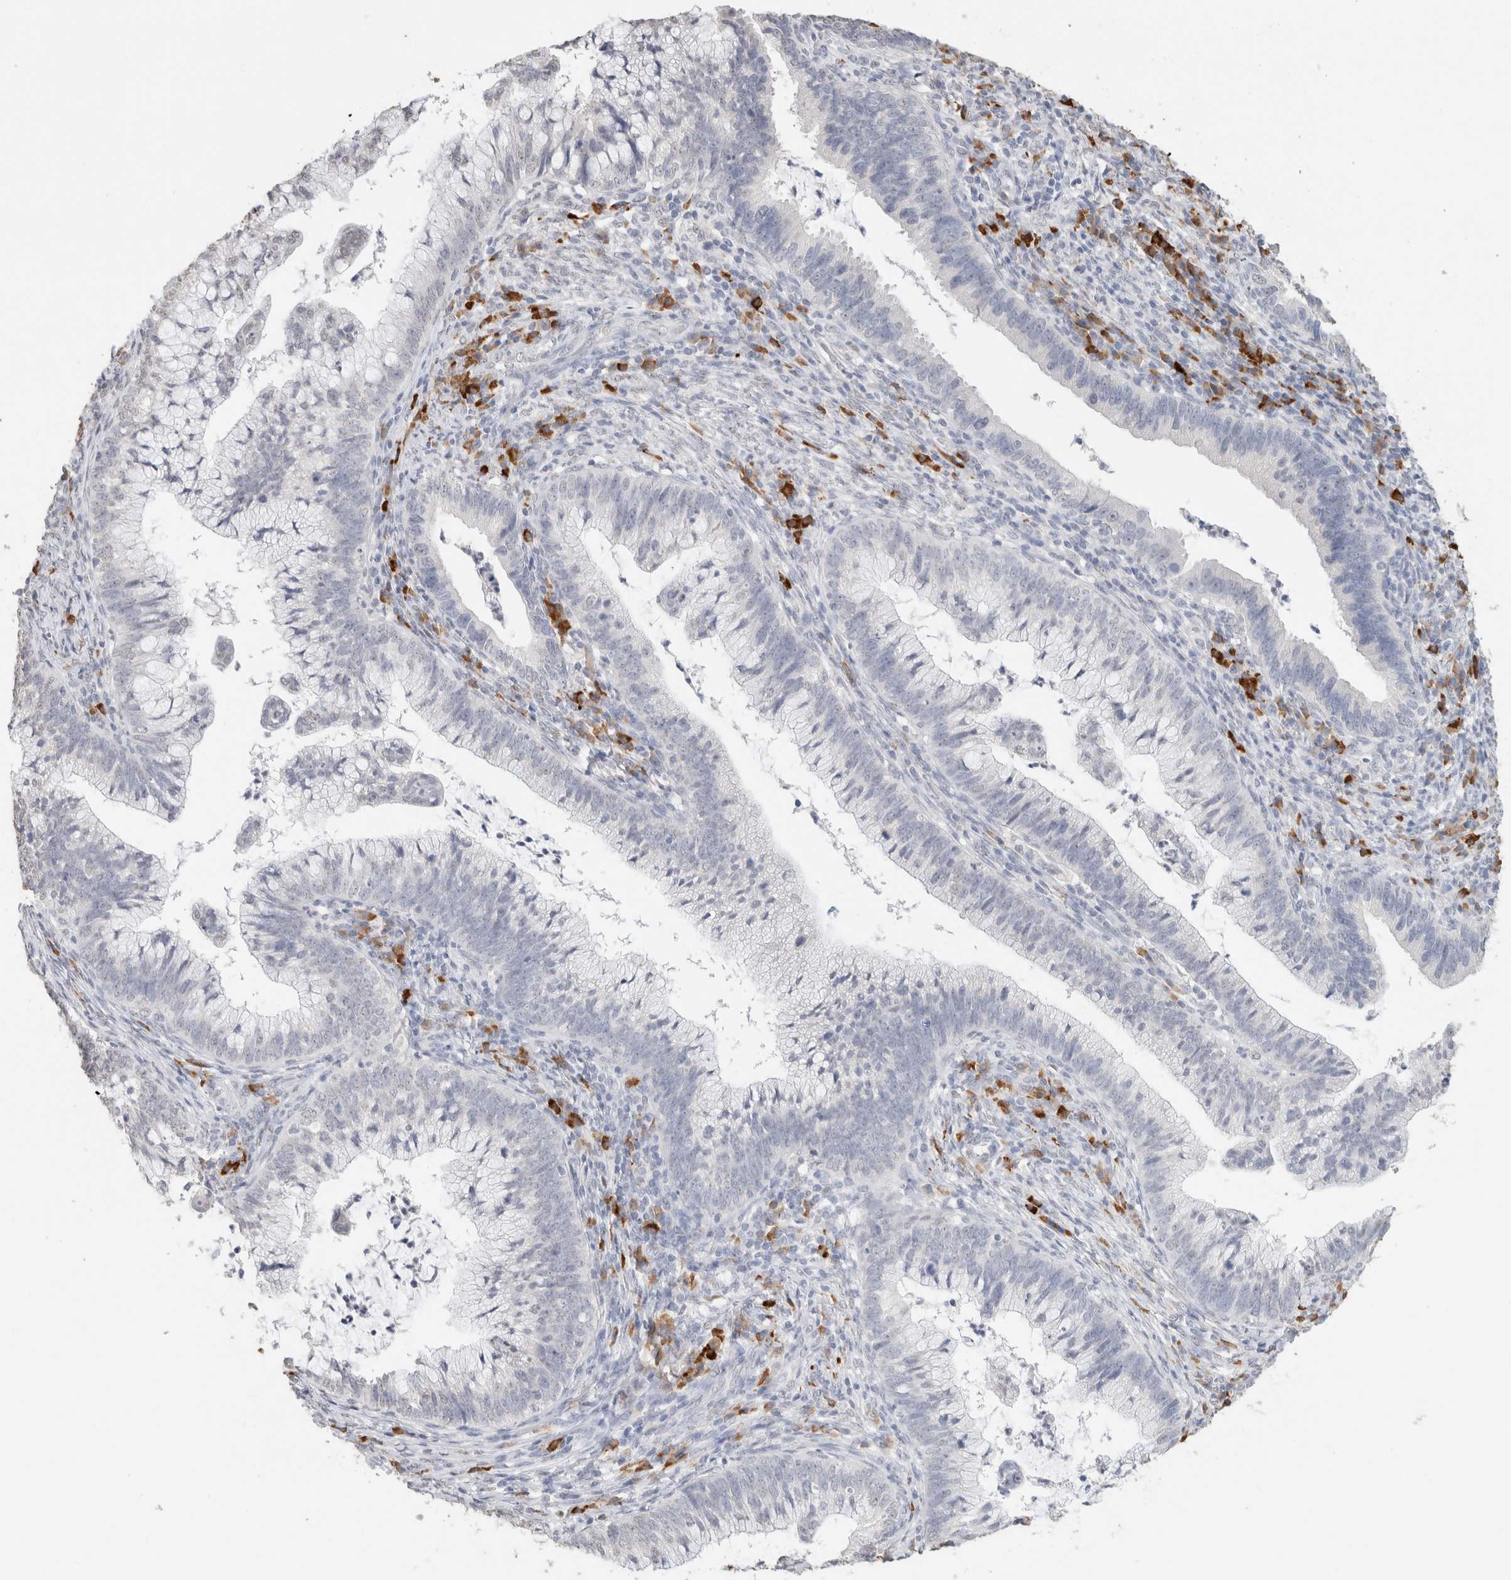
{"staining": {"intensity": "negative", "quantity": "none", "location": "none"}, "tissue": "cervical cancer", "cell_type": "Tumor cells", "image_type": "cancer", "snomed": [{"axis": "morphology", "description": "Adenocarcinoma, NOS"}, {"axis": "topography", "description": "Cervix"}], "caption": "A high-resolution micrograph shows immunohistochemistry (IHC) staining of adenocarcinoma (cervical), which exhibits no significant expression in tumor cells. Brightfield microscopy of IHC stained with DAB (brown) and hematoxylin (blue), captured at high magnification.", "gene": "CD80", "patient": {"sex": "female", "age": 36}}